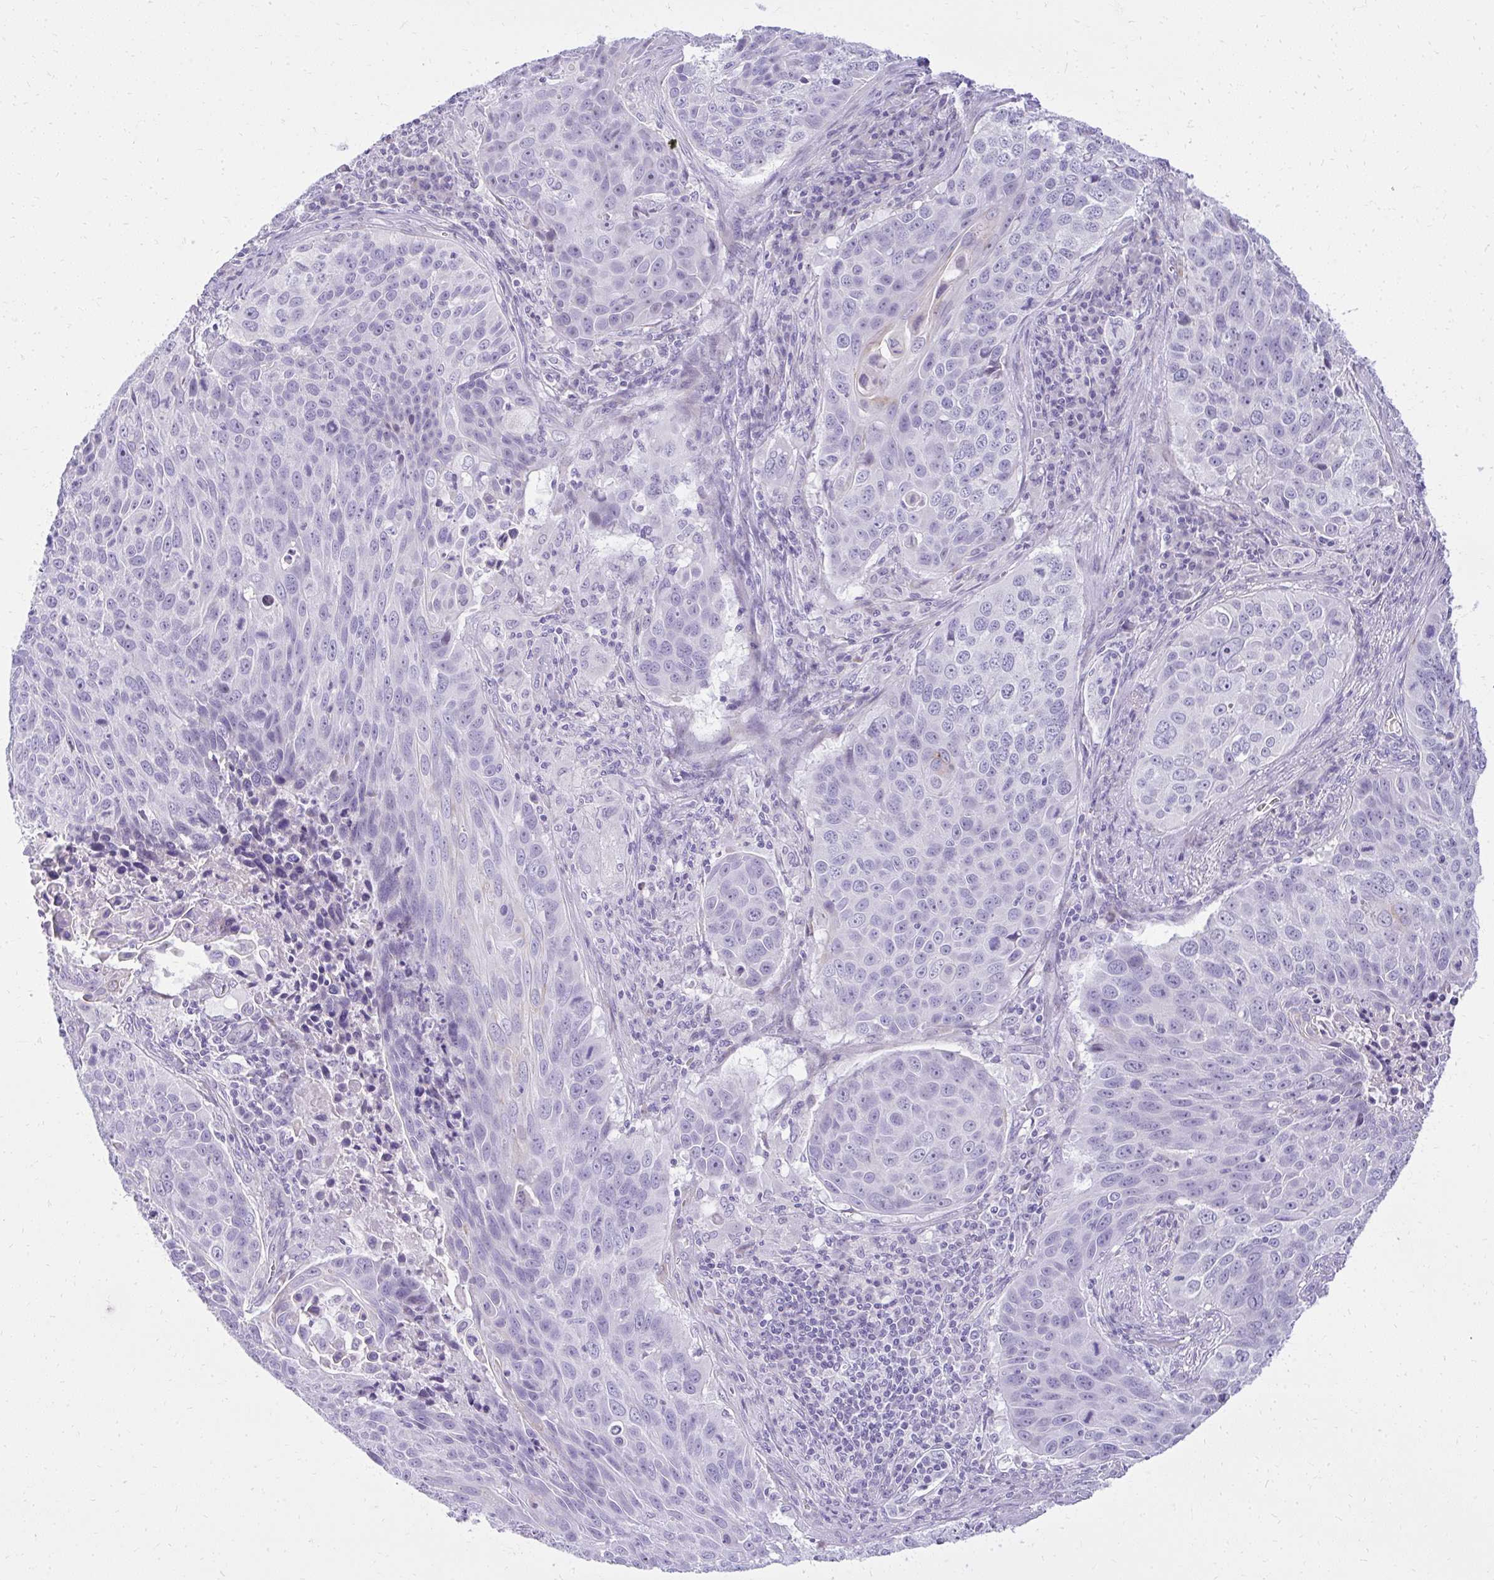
{"staining": {"intensity": "negative", "quantity": "none", "location": "none"}, "tissue": "lung cancer", "cell_type": "Tumor cells", "image_type": "cancer", "snomed": [{"axis": "morphology", "description": "Squamous cell carcinoma, NOS"}, {"axis": "topography", "description": "Lung"}], "caption": "Immunohistochemistry photomicrograph of neoplastic tissue: lung squamous cell carcinoma stained with DAB (3,3'-diaminobenzidine) demonstrates no significant protein positivity in tumor cells.", "gene": "PRAP1", "patient": {"sex": "male", "age": 78}}